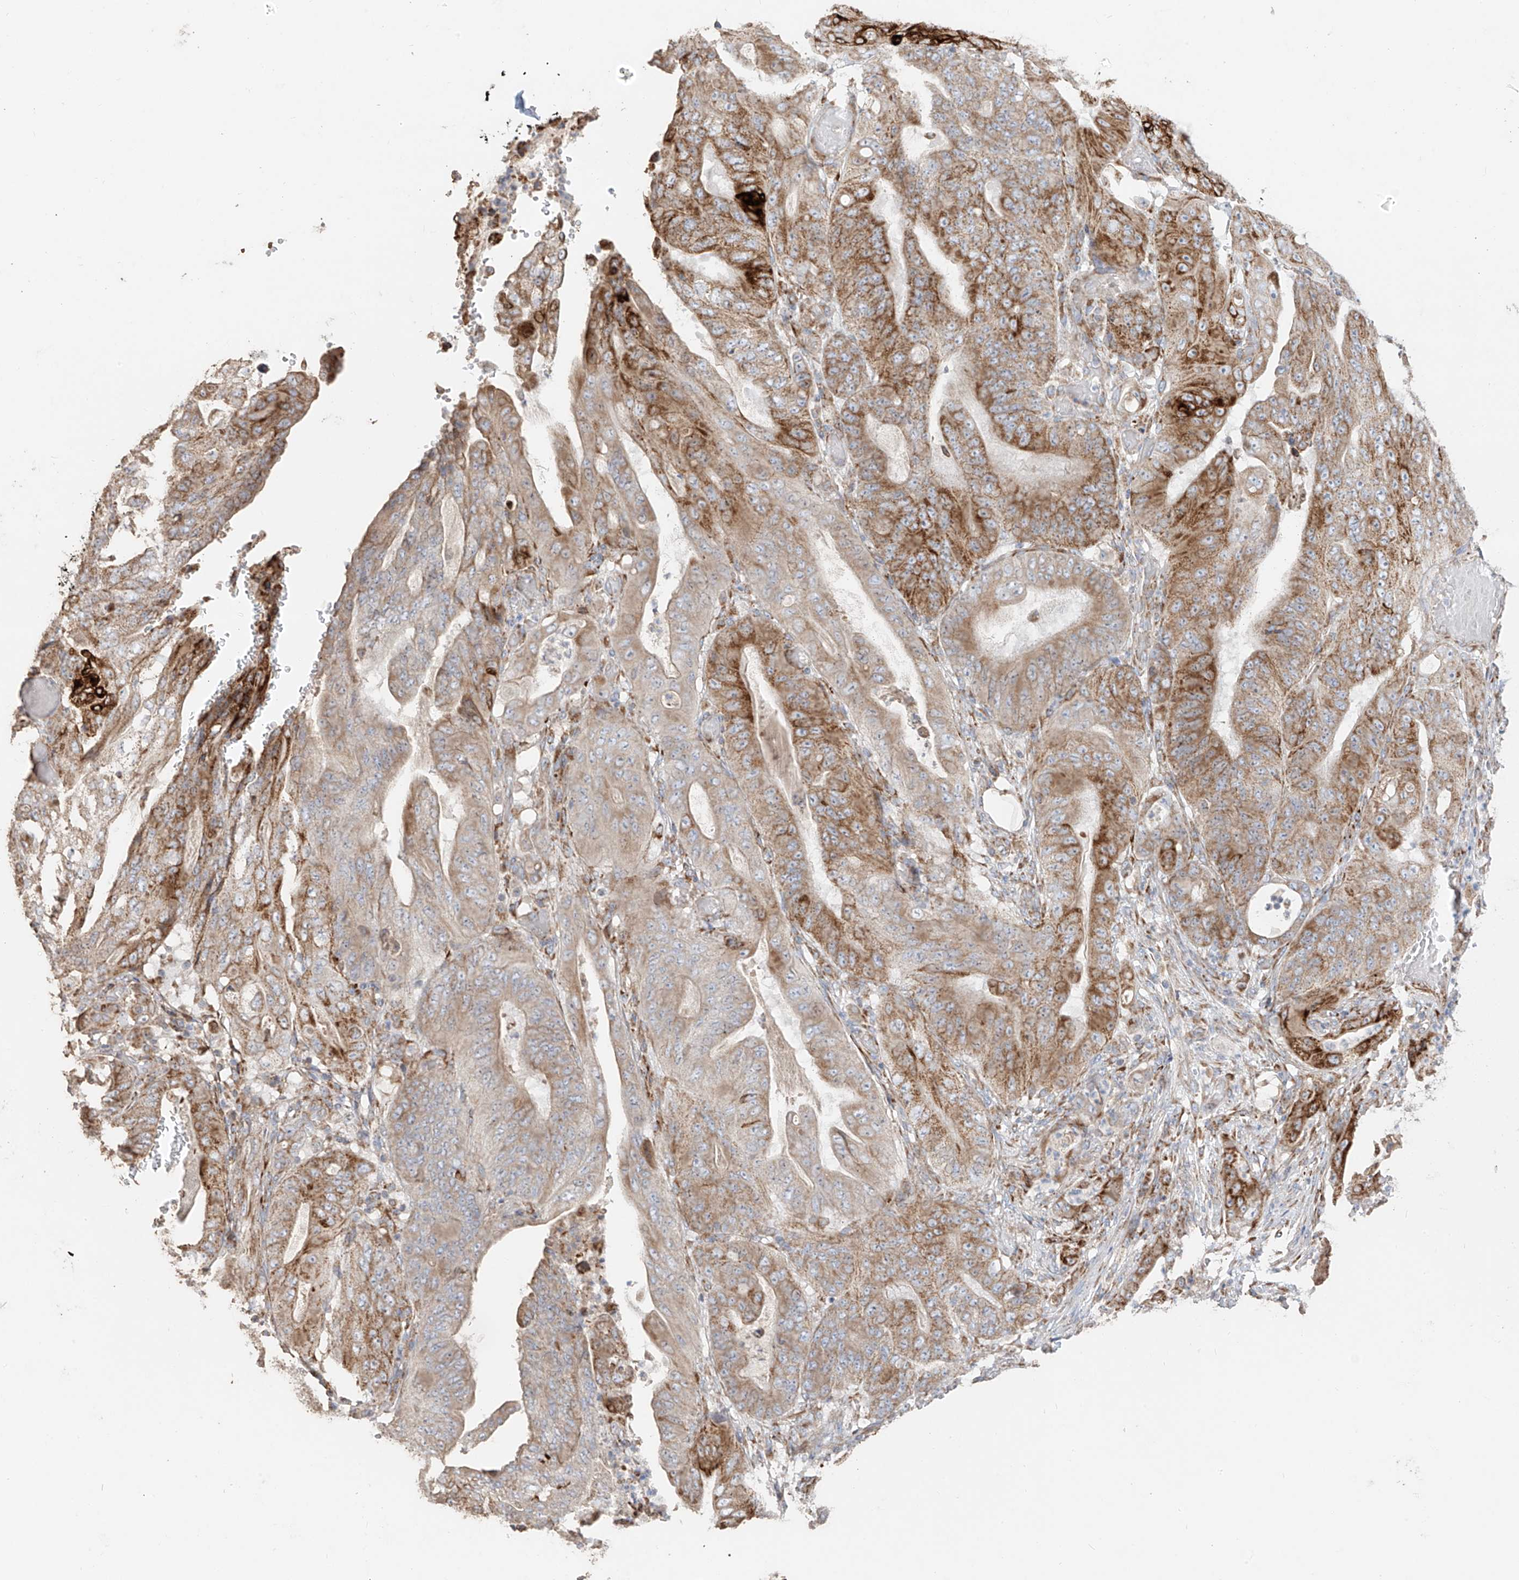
{"staining": {"intensity": "moderate", "quantity": ">75%", "location": "cytoplasmic/membranous"}, "tissue": "stomach cancer", "cell_type": "Tumor cells", "image_type": "cancer", "snomed": [{"axis": "morphology", "description": "Adenocarcinoma, NOS"}, {"axis": "topography", "description": "Stomach"}], "caption": "Immunohistochemical staining of stomach cancer reveals medium levels of moderate cytoplasmic/membranous expression in about >75% of tumor cells.", "gene": "COLGALT2", "patient": {"sex": "female", "age": 73}}